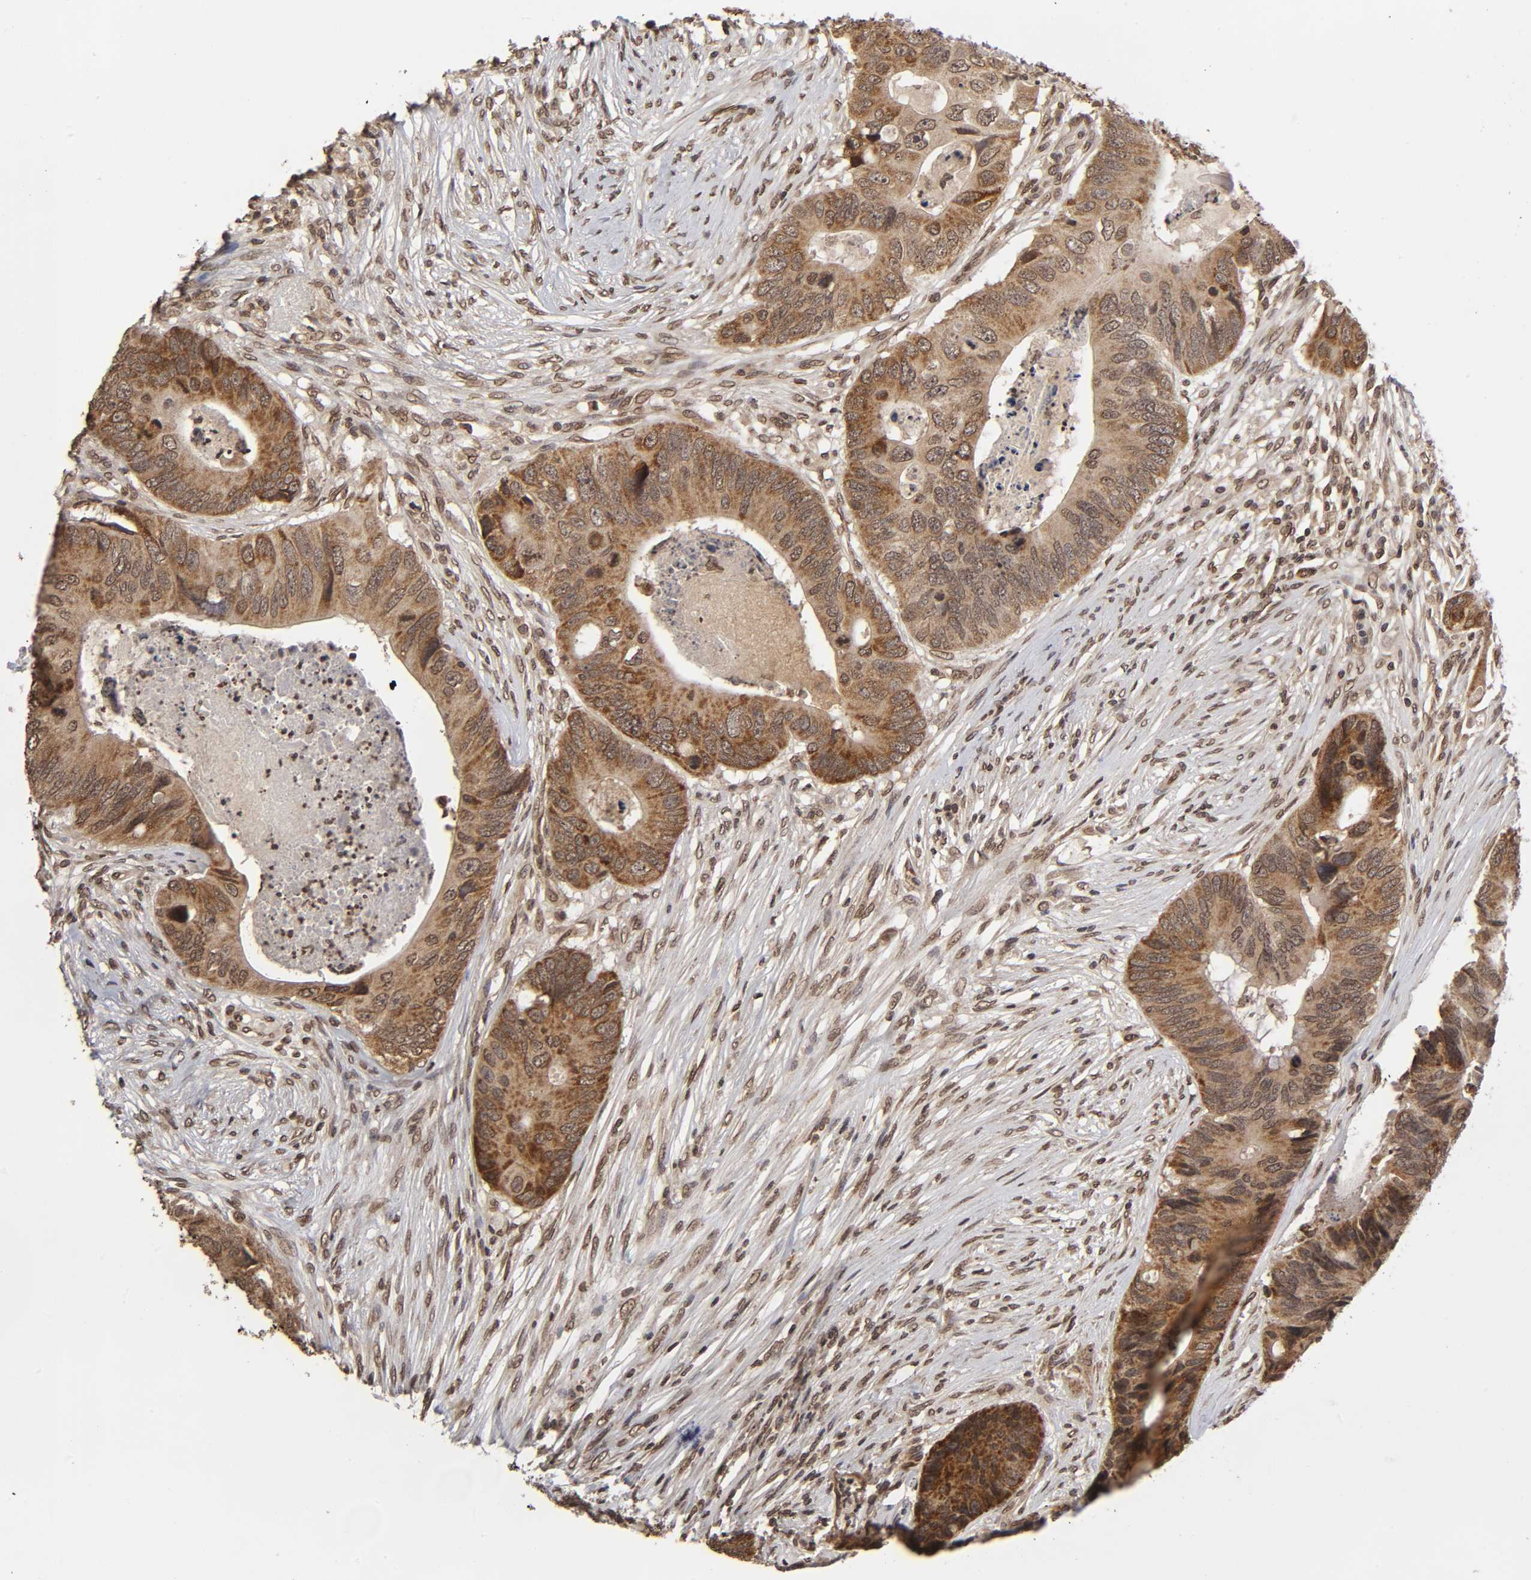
{"staining": {"intensity": "moderate", "quantity": ">75%", "location": "cytoplasmic/membranous"}, "tissue": "colorectal cancer", "cell_type": "Tumor cells", "image_type": "cancer", "snomed": [{"axis": "morphology", "description": "Adenocarcinoma, NOS"}, {"axis": "topography", "description": "Colon"}], "caption": "IHC (DAB) staining of colorectal adenocarcinoma reveals moderate cytoplasmic/membranous protein expression in about >75% of tumor cells.", "gene": "MLLT6", "patient": {"sex": "male", "age": 71}}